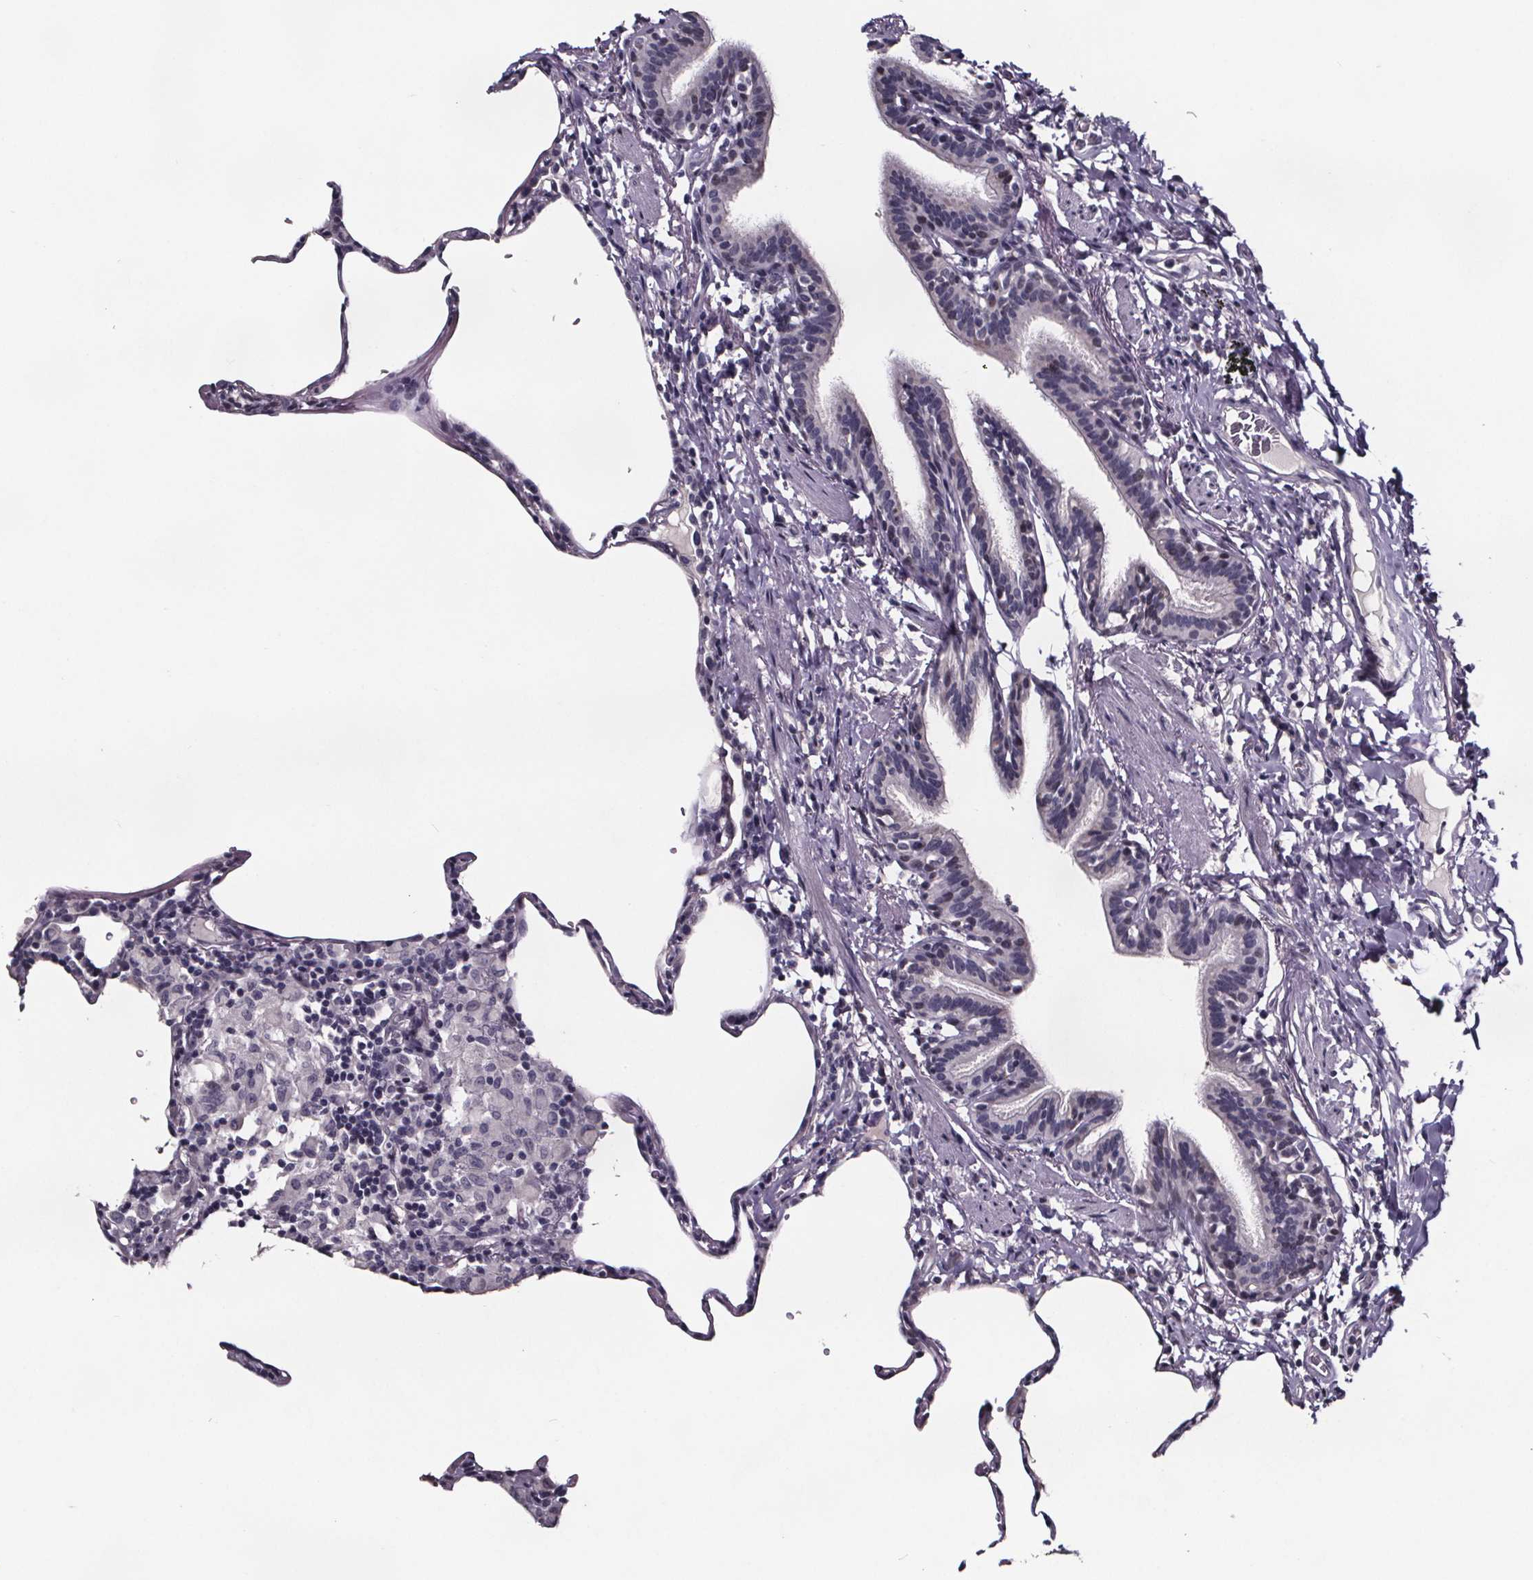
{"staining": {"intensity": "negative", "quantity": "none", "location": "none"}, "tissue": "lung", "cell_type": "Alveolar cells", "image_type": "normal", "snomed": [{"axis": "morphology", "description": "Normal tissue, NOS"}, {"axis": "topography", "description": "Lung"}], "caption": "Immunohistochemistry (IHC) of unremarkable human lung shows no staining in alveolar cells.", "gene": "AR", "patient": {"sex": "female", "age": 57}}